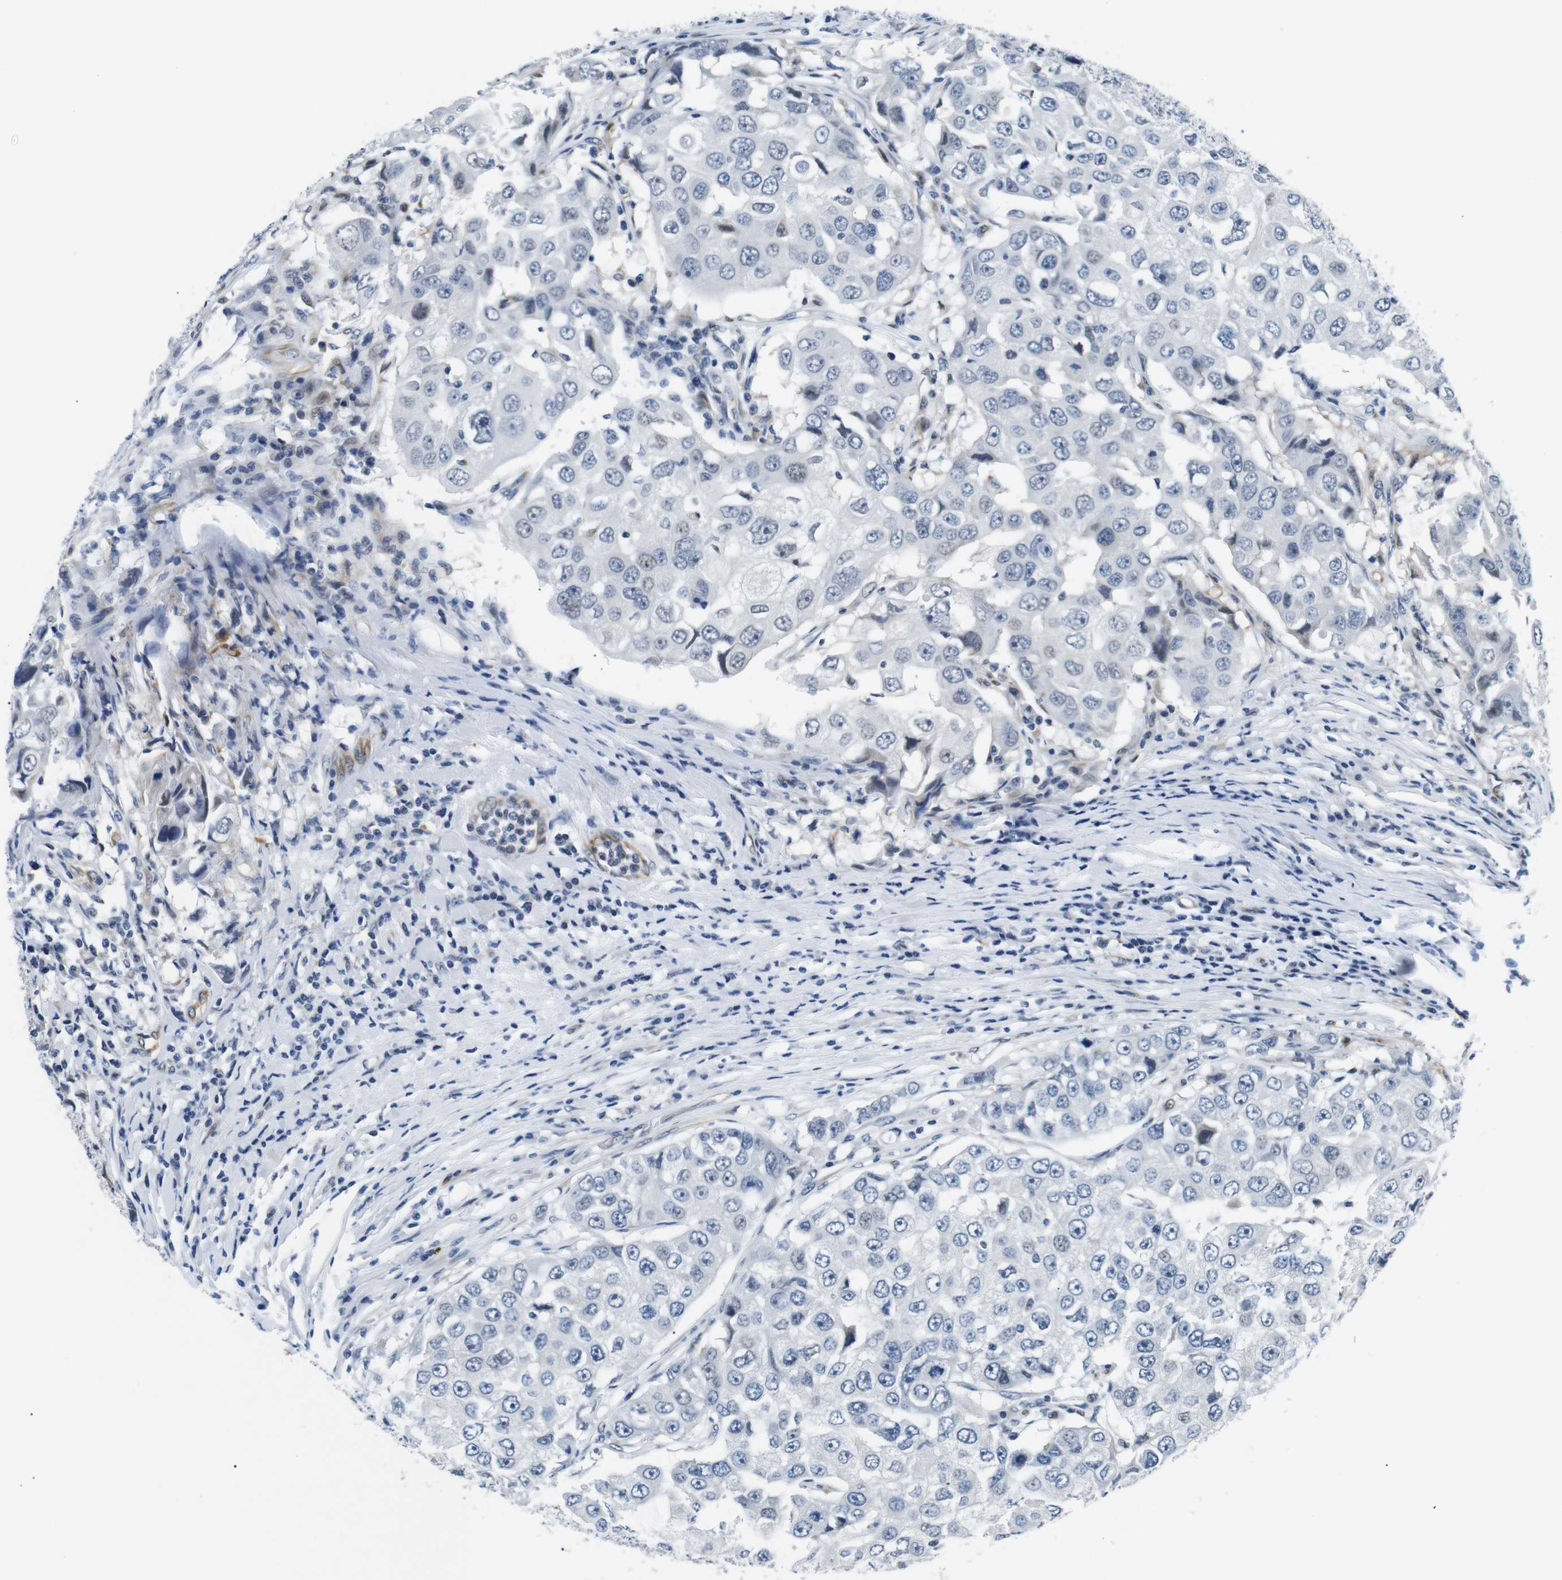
{"staining": {"intensity": "negative", "quantity": "none", "location": "none"}, "tissue": "breast cancer", "cell_type": "Tumor cells", "image_type": "cancer", "snomed": [{"axis": "morphology", "description": "Duct carcinoma"}, {"axis": "topography", "description": "Breast"}], "caption": "This is an immunohistochemistry micrograph of human intraductal carcinoma (breast). There is no positivity in tumor cells.", "gene": "TAFA1", "patient": {"sex": "female", "age": 27}}